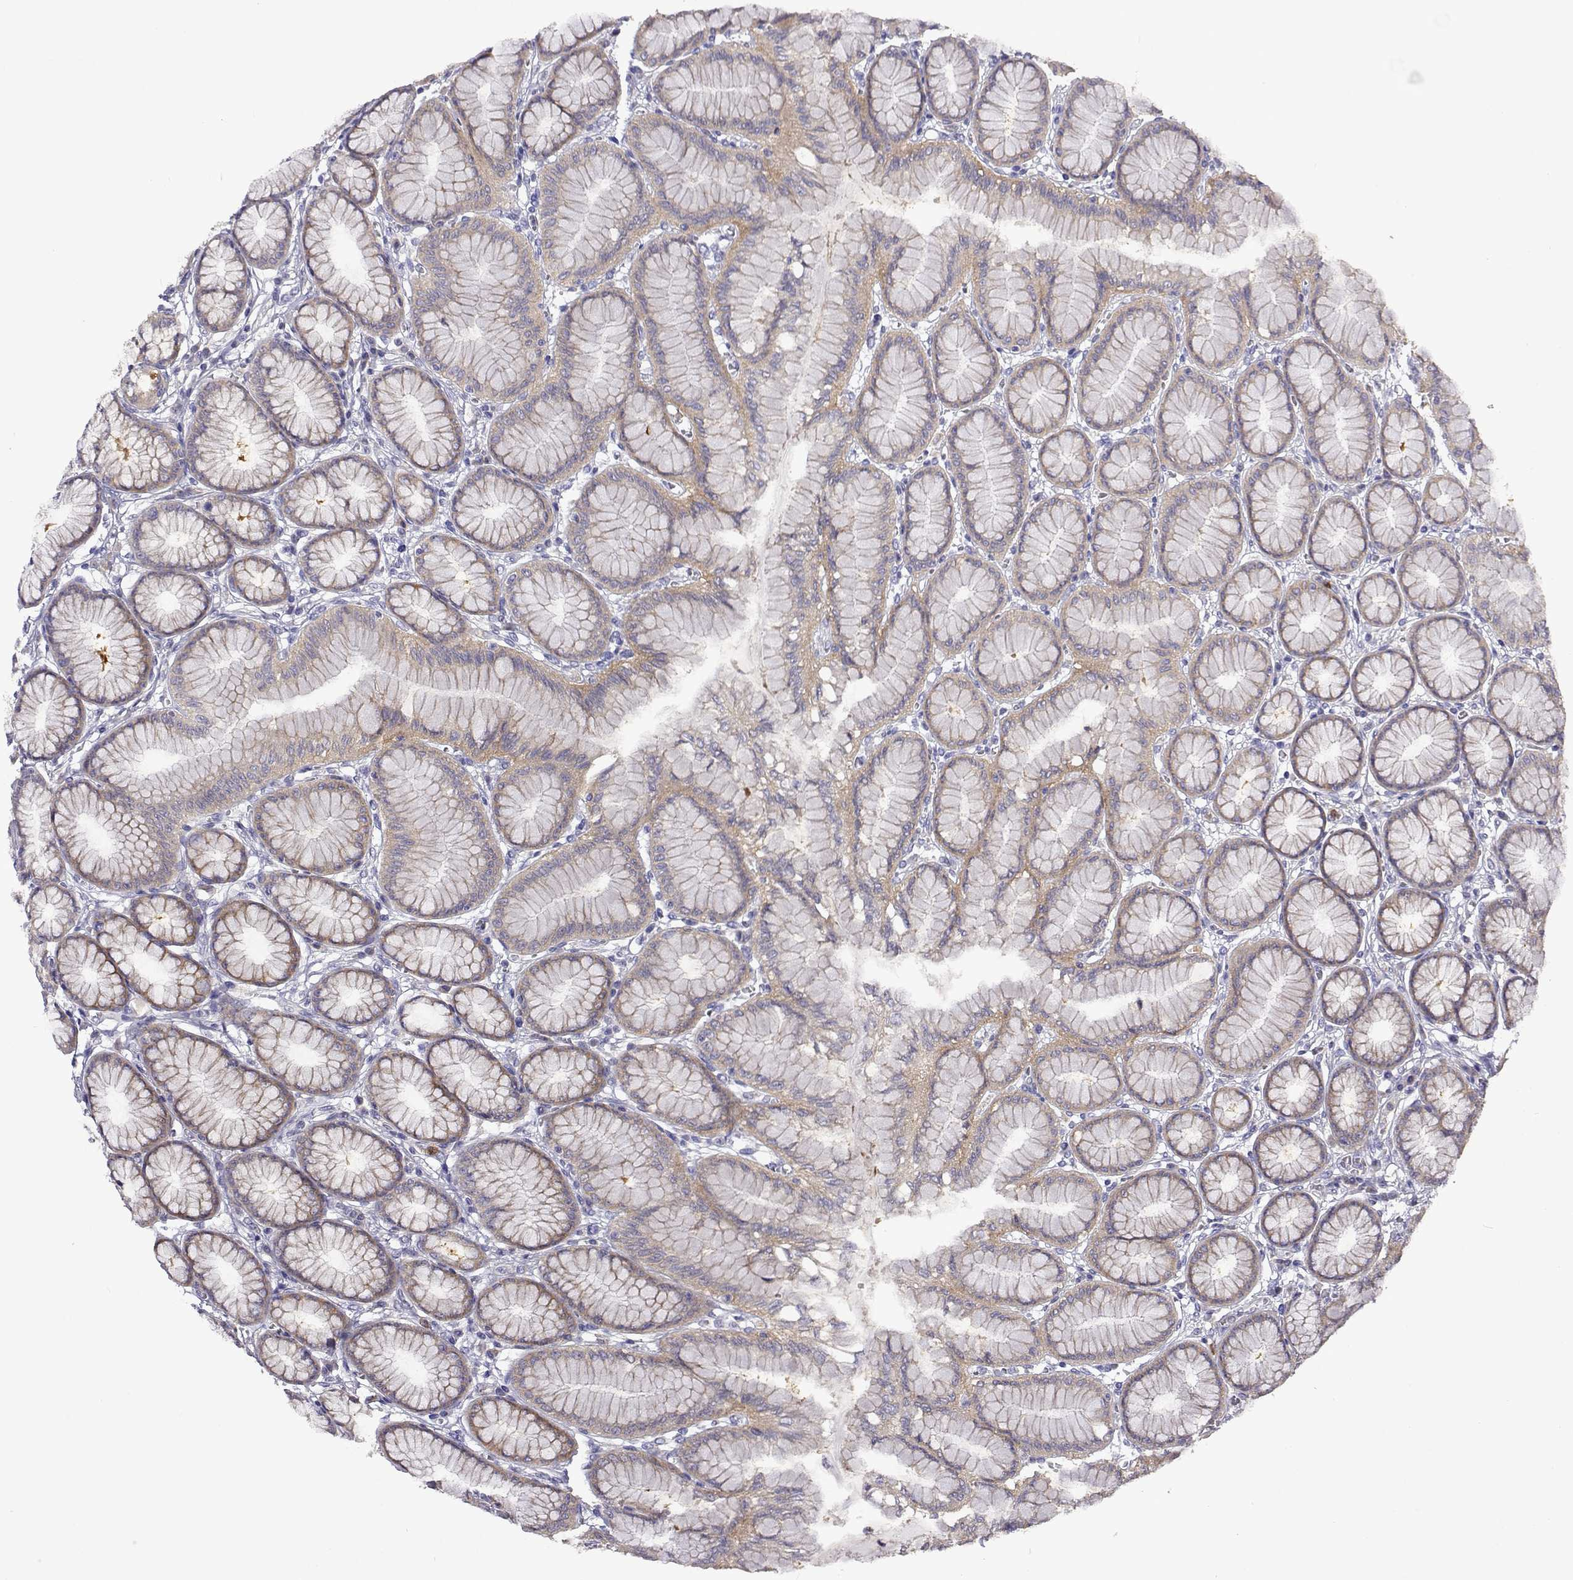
{"staining": {"intensity": "strong", "quantity": "<25%", "location": "cytoplasmic/membranous"}, "tissue": "stomach", "cell_type": "Glandular cells", "image_type": "normal", "snomed": [{"axis": "morphology", "description": "Normal tissue, NOS"}, {"axis": "topography", "description": "Stomach"}, {"axis": "topography", "description": "Stomach, lower"}], "caption": "The histopathology image demonstrates staining of benign stomach, revealing strong cytoplasmic/membranous protein expression (brown color) within glandular cells. (brown staining indicates protein expression, while blue staining denotes nuclei).", "gene": "SULT2A1", "patient": {"sex": "male", "age": 76}}